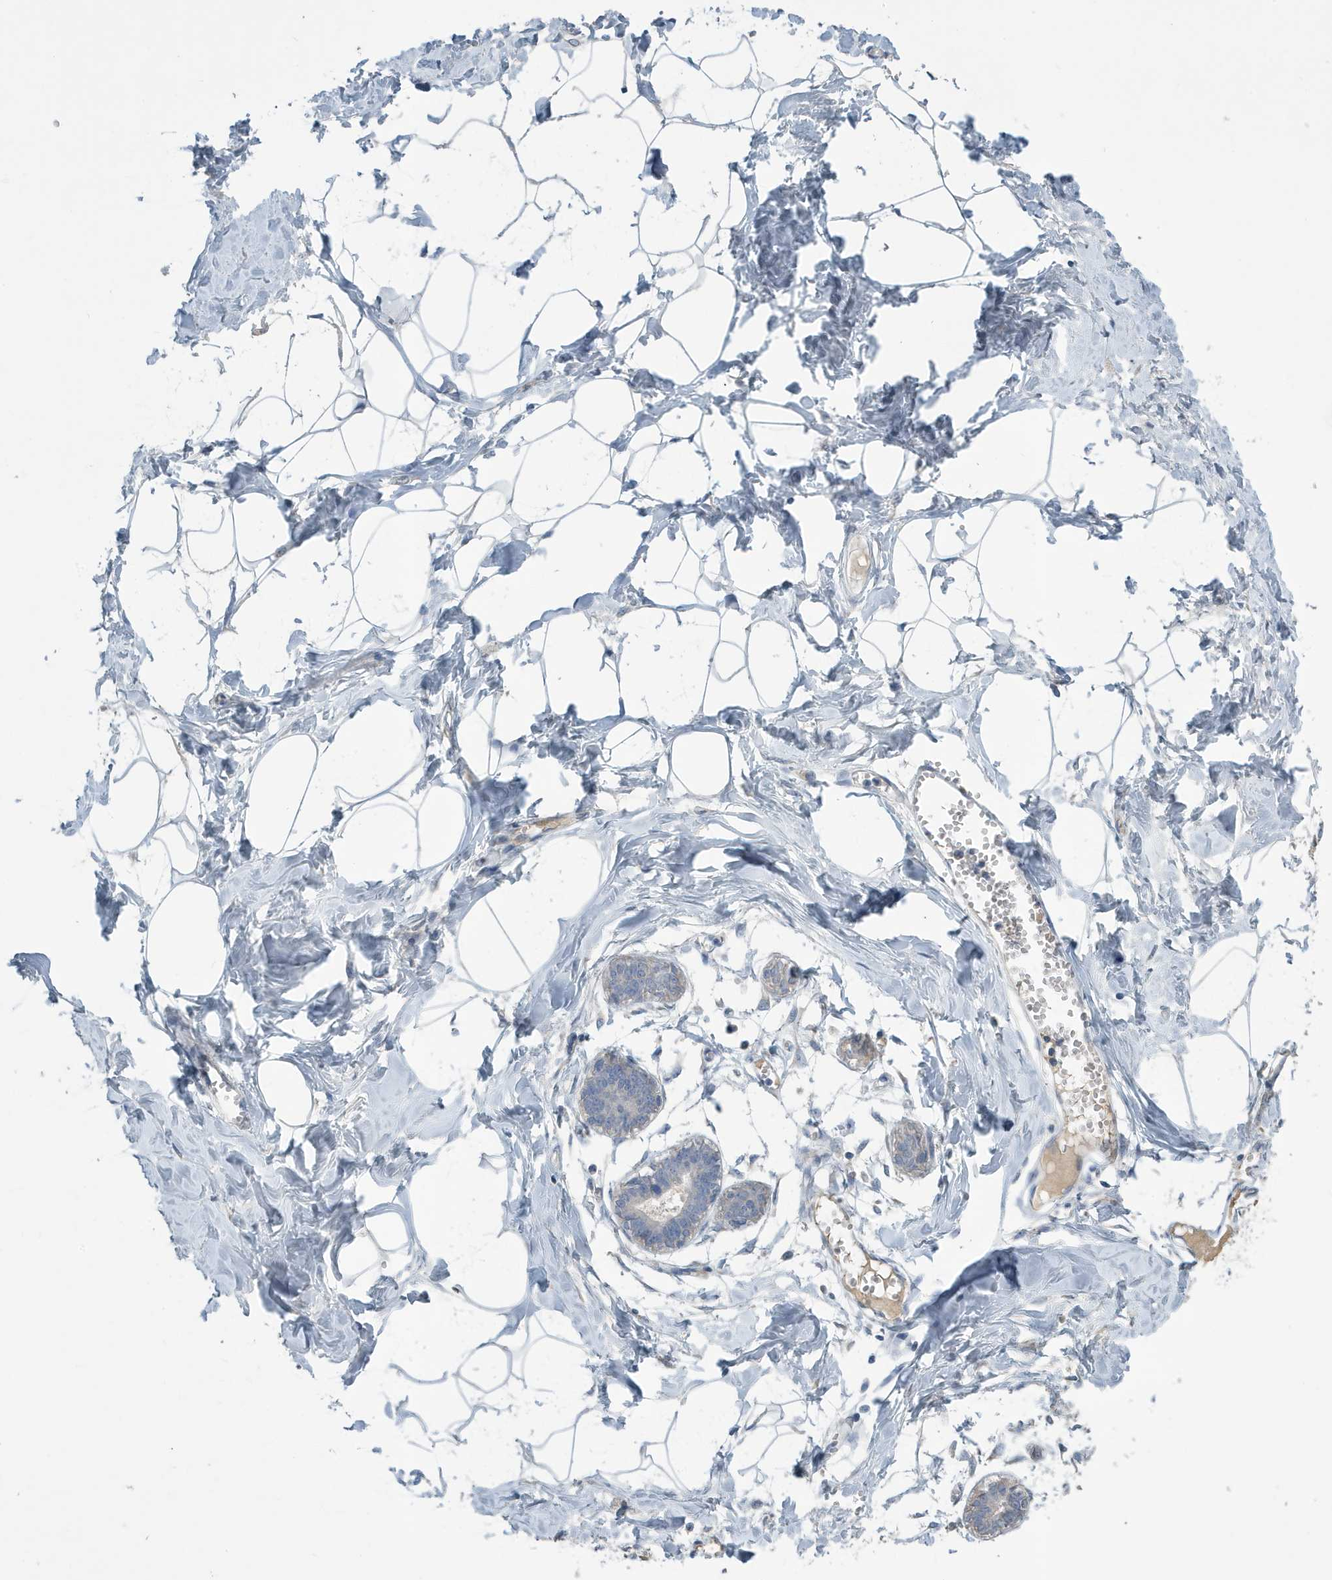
{"staining": {"intensity": "negative", "quantity": "none", "location": "none"}, "tissue": "breast", "cell_type": "Adipocytes", "image_type": "normal", "snomed": [{"axis": "morphology", "description": "Normal tissue, NOS"}, {"axis": "topography", "description": "Breast"}], "caption": "The image shows no significant positivity in adipocytes of breast. (Brightfield microscopy of DAB (3,3'-diaminobenzidine) immunohistochemistry at high magnification).", "gene": "UGT2B4", "patient": {"sex": "female", "age": 27}}